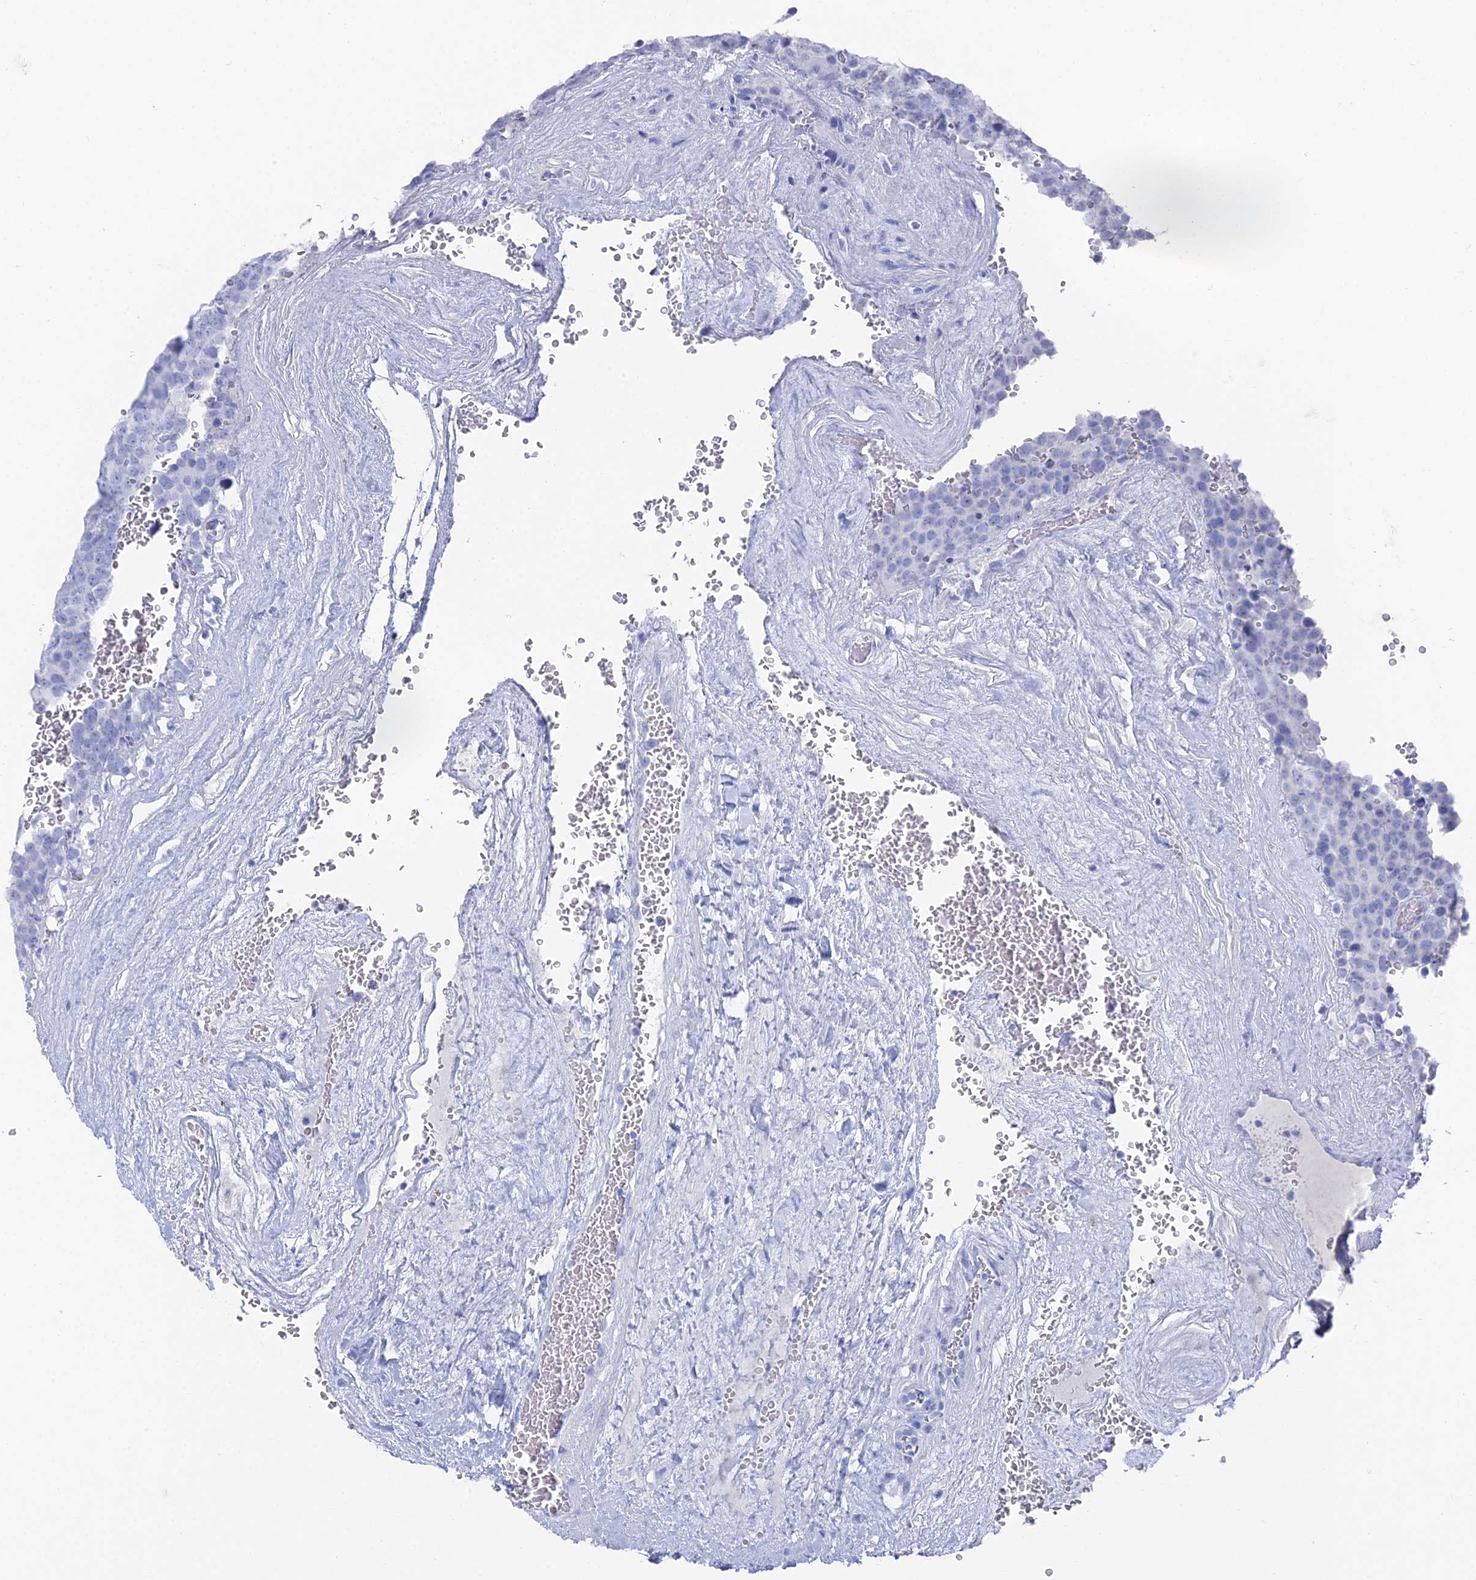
{"staining": {"intensity": "negative", "quantity": "none", "location": "none"}, "tissue": "testis cancer", "cell_type": "Tumor cells", "image_type": "cancer", "snomed": [{"axis": "morphology", "description": "Seminoma, NOS"}, {"axis": "topography", "description": "Testis"}], "caption": "An IHC image of seminoma (testis) is shown. There is no staining in tumor cells of seminoma (testis). (Stains: DAB (3,3'-diaminobenzidine) immunohistochemistry (IHC) with hematoxylin counter stain, Microscopy: brightfield microscopy at high magnification).", "gene": "ENPP3", "patient": {"sex": "male", "age": 71}}